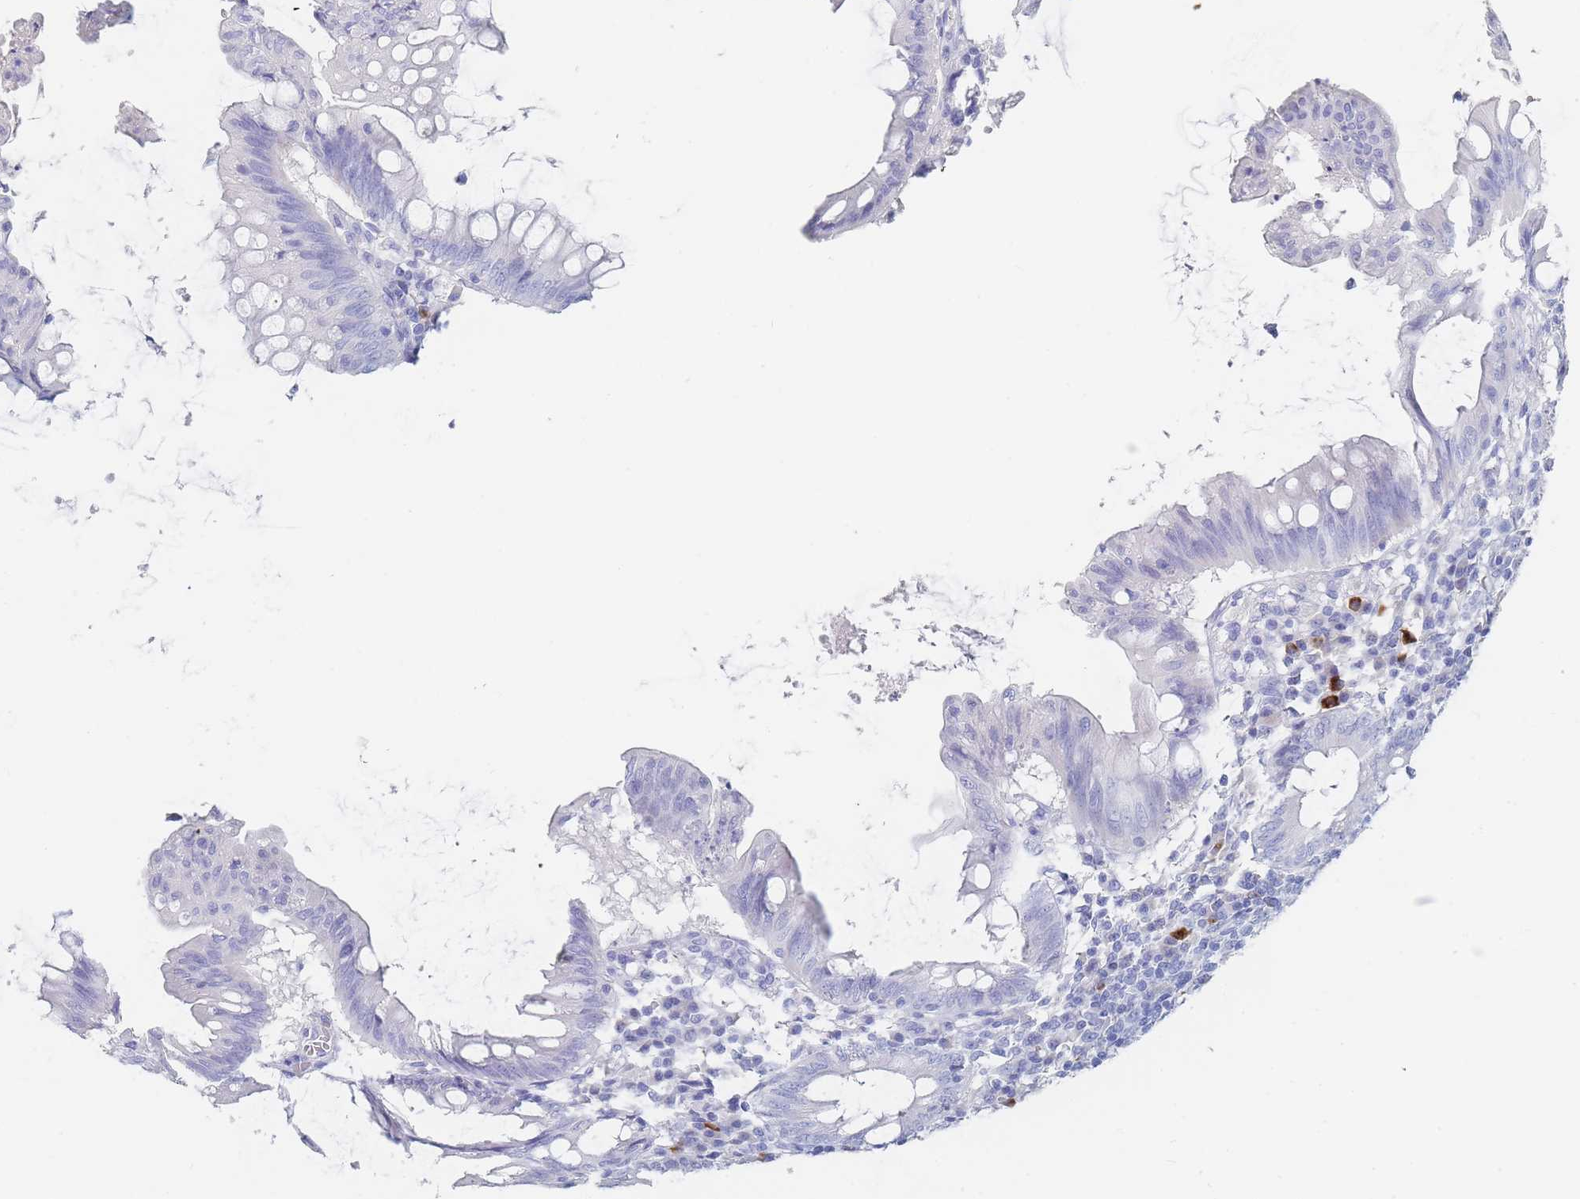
{"staining": {"intensity": "negative", "quantity": "none", "location": "none"}, "tissue": "appendix", "cell_type": "Glandular cells", "image_type": "normal", "snomed": [{"axis": "morphology", "description": "Normal tissue, NOS"}, {"axis": "topography", "description": "Appendix"}], "caption": "This is a micrograph of IHC staining of normal appendix, which shows no positivity in glandular cells. (Immunohistochemistry (ihc), brightfield microscopy, high magnification).", "gene": "SLC25A35", "patient": {"sex": "male", "age": 83}}